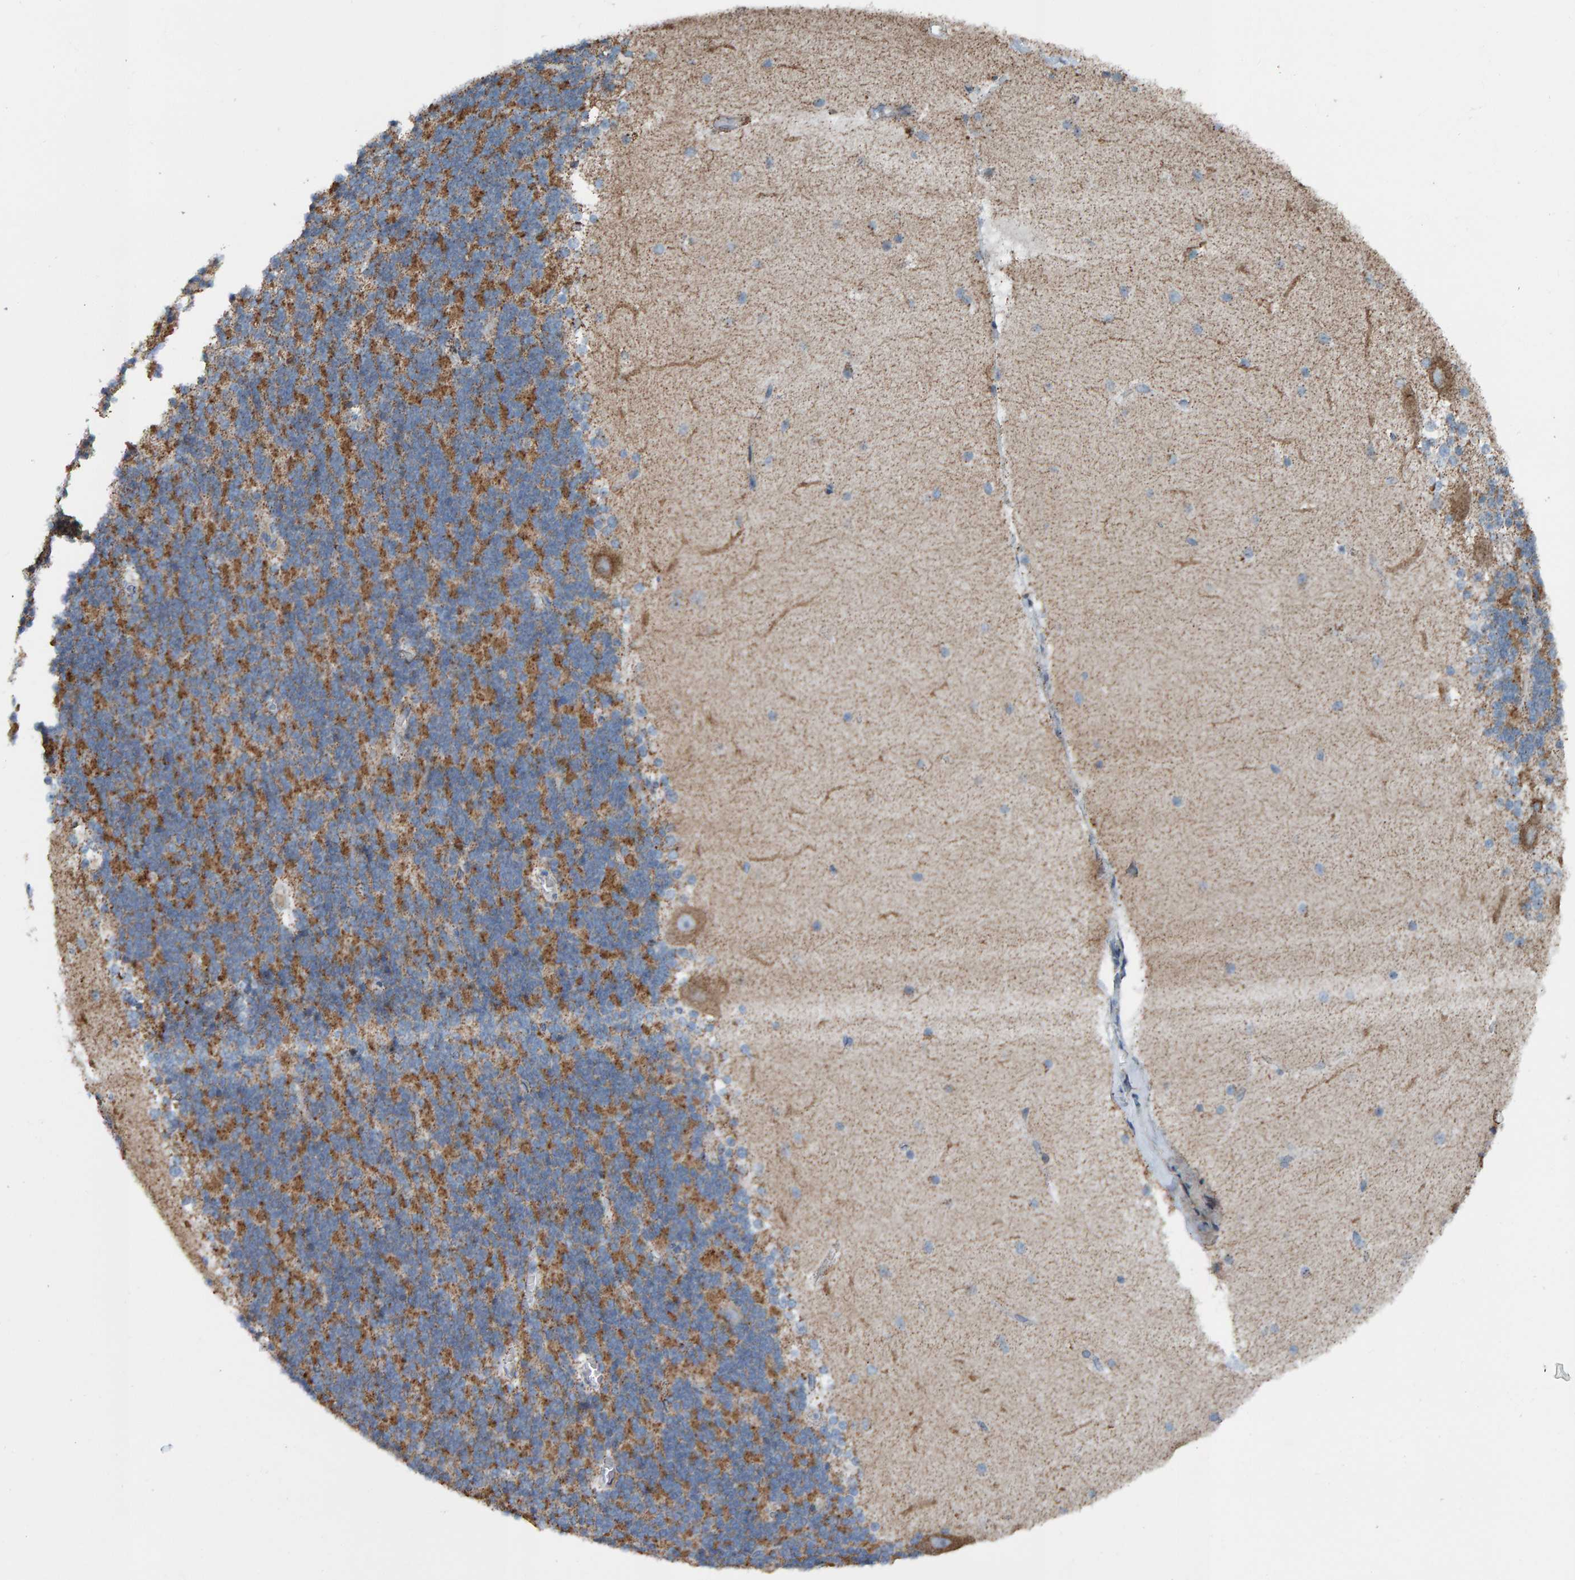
{"staining": {"intensity": "moderate", "quantity": "25%-75%", "location": "cytoplasmic/membranous"}, "tissue": "cerebellum", "cell_type": "Cells in granular layer", "image_type": "normal", "snomed": [{"axis": "morphology", "description": "Normal tissue, NOS"}, {"axis": "topography", "description": "Cerebellum"}], "caption": "Protein staining by immunohistochemistry displays moderate cytoplasmic/membranous expression in about 25%-75% of cells in granular layer in benign cerebellum. (DAB (3,3'-diaminobenzidine) = brown stain, brightfield microscopy at high magnification).", "gene": "ZNF48", "patient": {"sex": "female", "age": 19}}